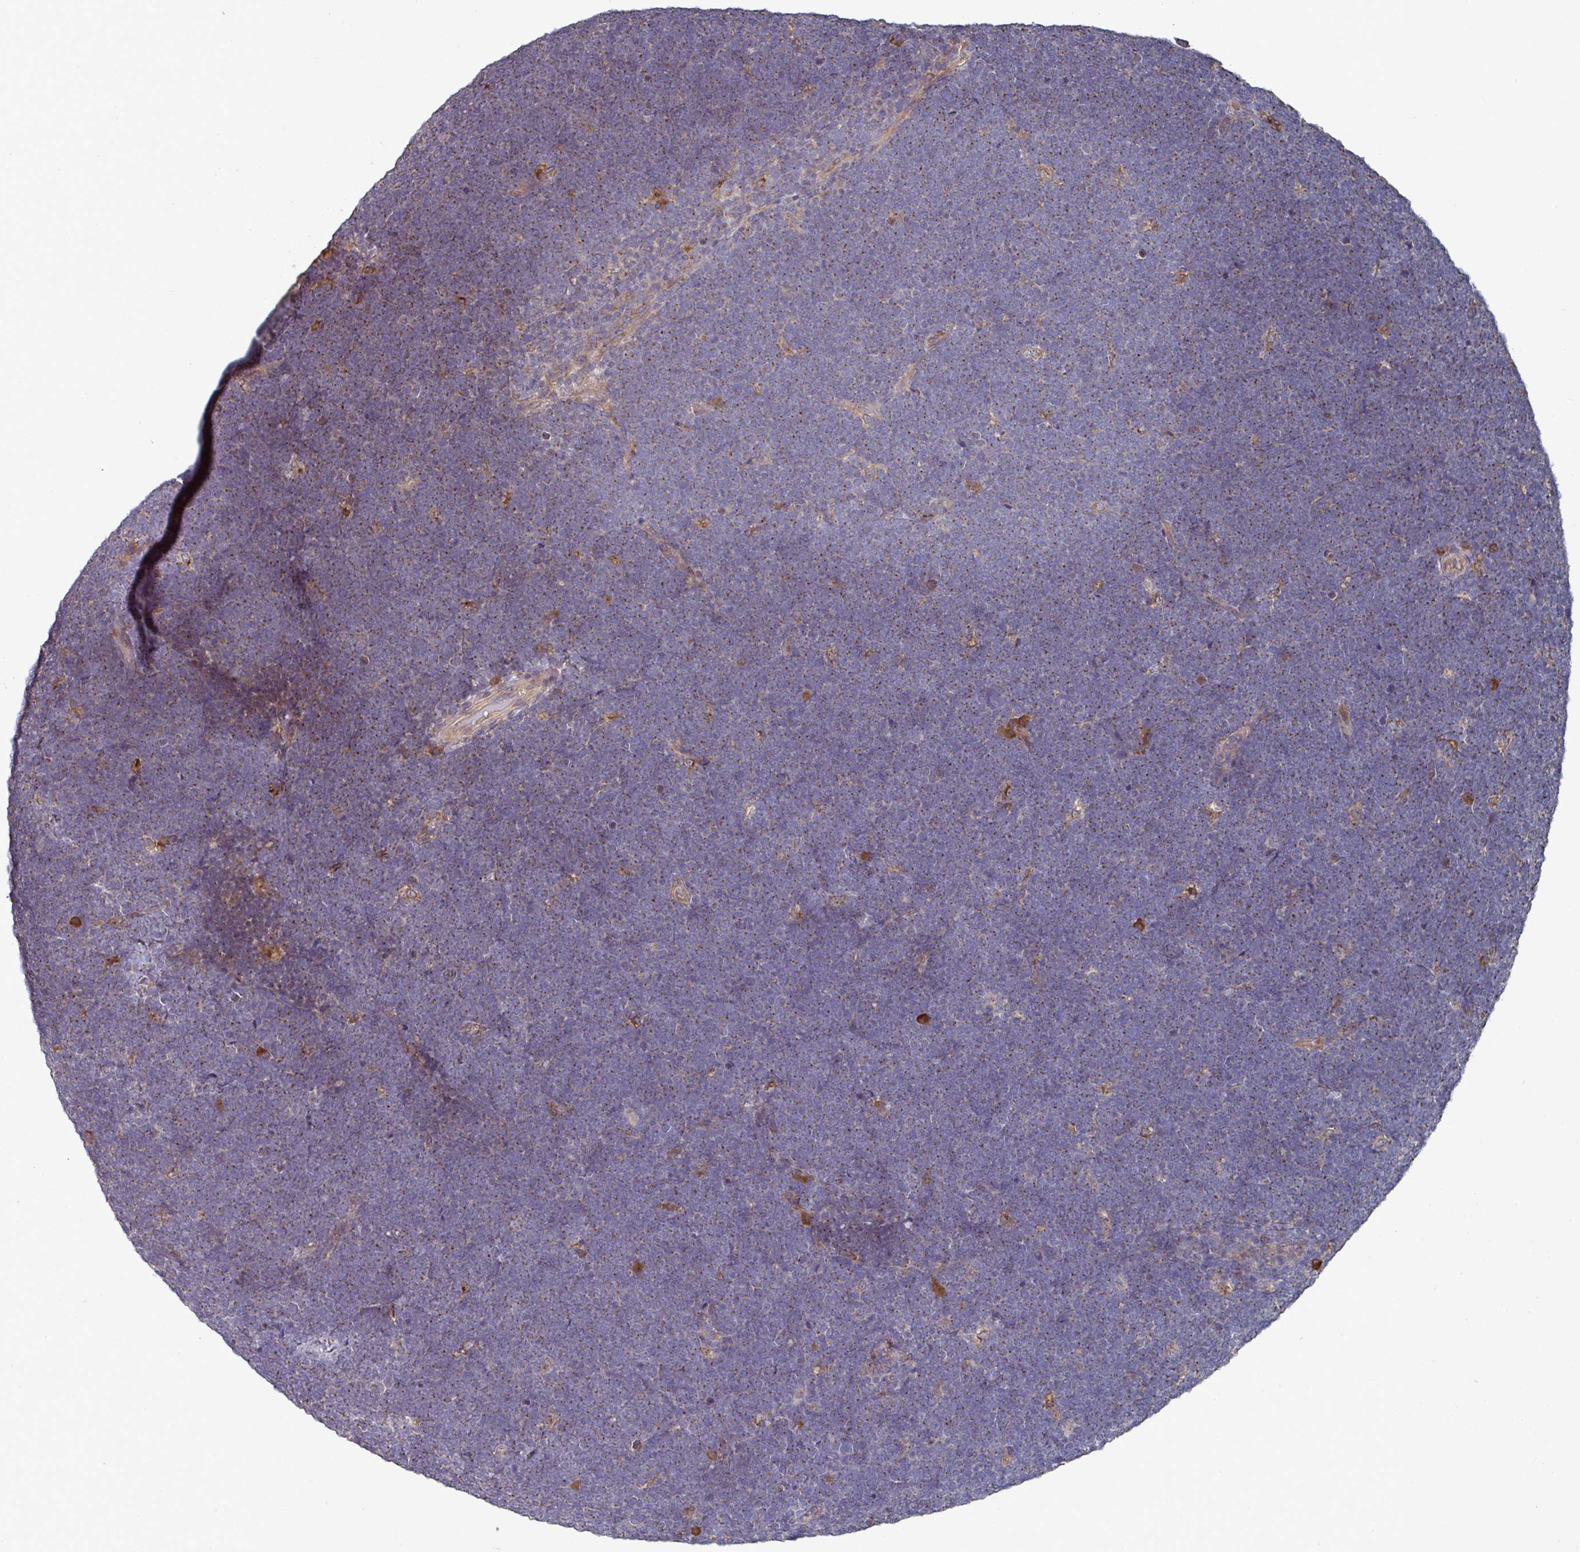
{"staining": {"intensity": "moderate", "quantity": "25%-75%", "location": "cytoplasmic/membranous"}, "tissue": "lymphoma", "cell_type": "Tumor cells", "image_type": "cancer", "snomed": [{"axis": "morphology", "description": "Malignant lymphoma, non-Hodgkin's type, High grade"}, {"axis": "topography", "description": "Lymph node"}], "caption": "Brown immunohistochemical staining in human malignant lymphoma, non-Hodgkin's type (high-grade) reveals moderate cytoplasmic/membranous staining in about 25%-75% of tumor cells.", "gene": "EDEM2", "patient": {"sex": "male", "age": 13}}